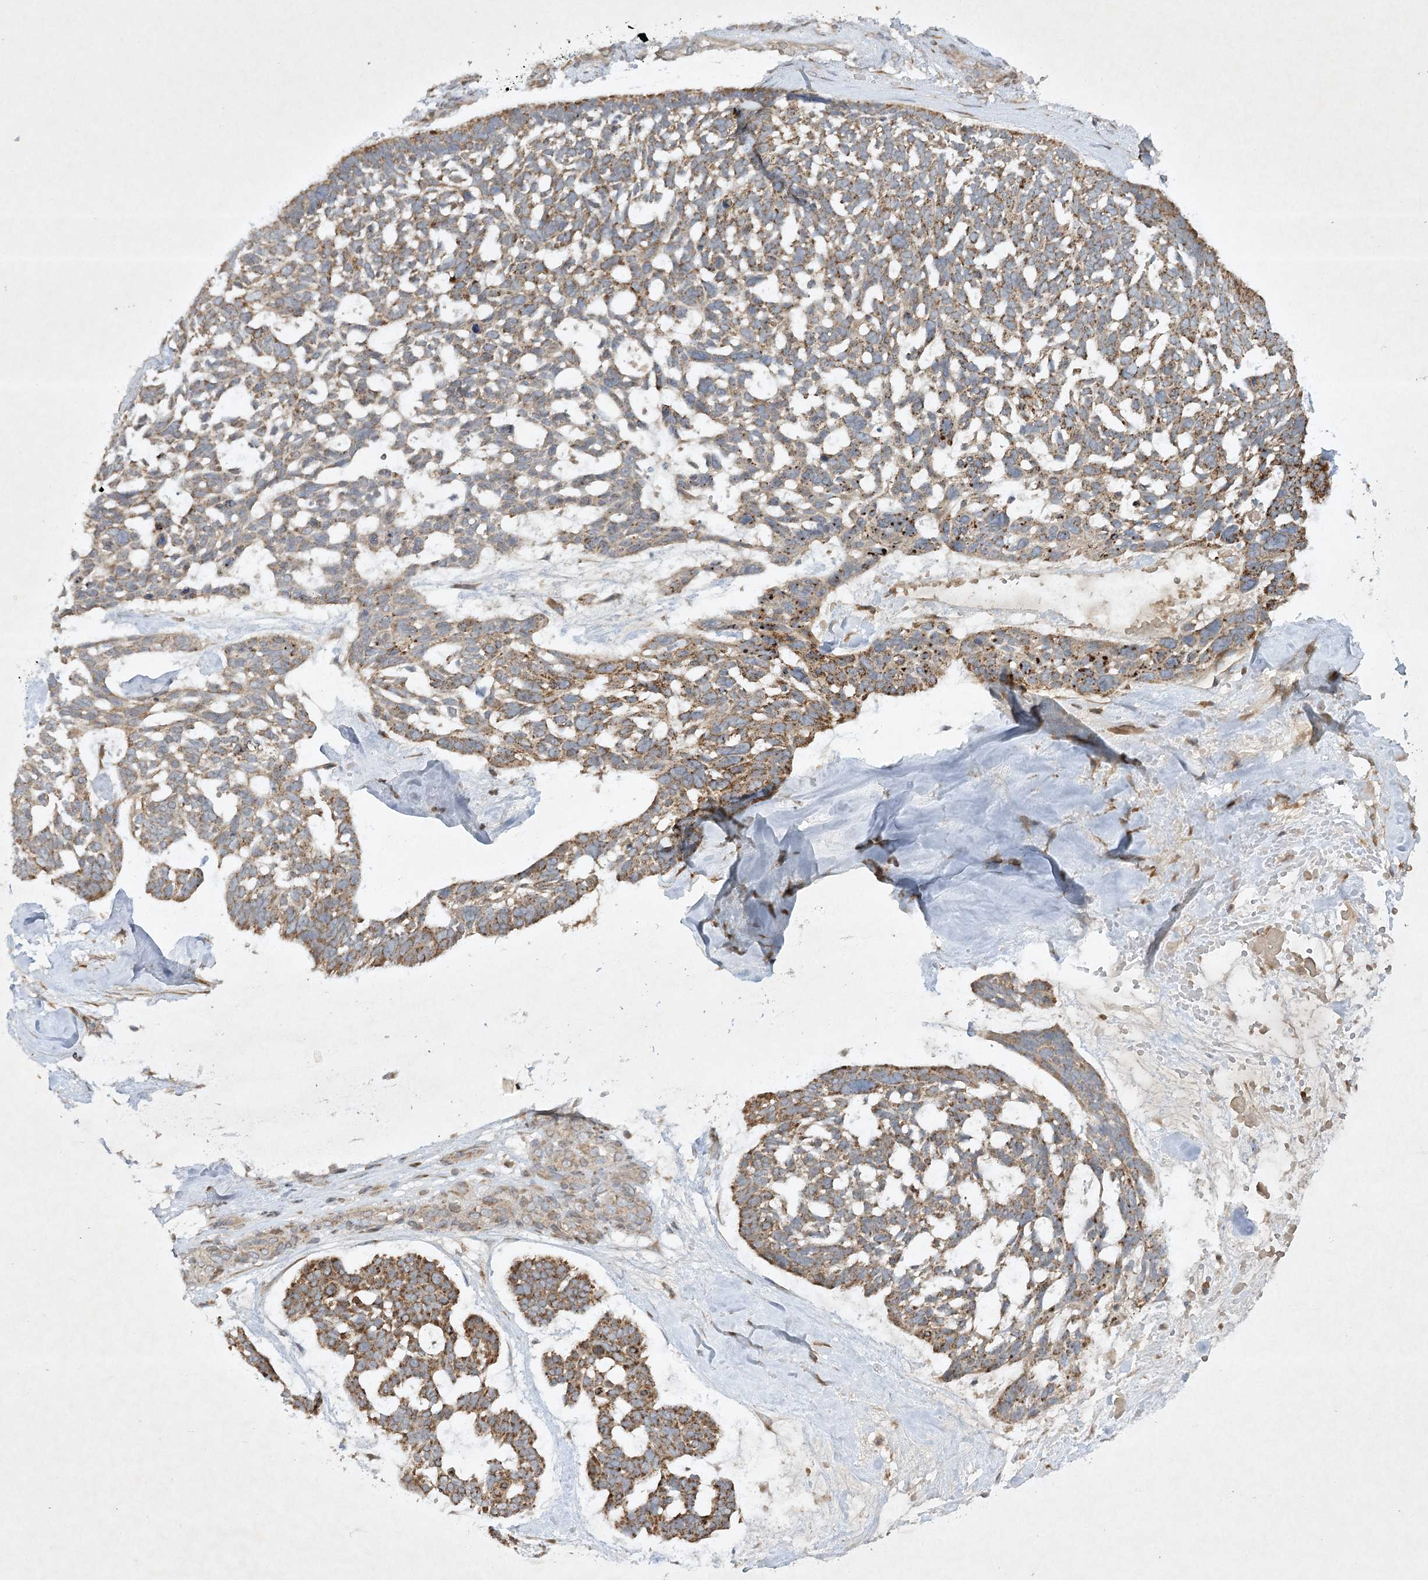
{"staining": {"intensity": "moderate", "quantity": ">75%", "location": "cytoplasmic/membranous"}, "tissue": "skin cancer", "cell_type": "Tumor cells", "image_type": "cancer", "snomed": [{"axis": "morphology", "description": "Basal cell carcinoma"}, {"axis": "topography", "description": "Skin"}], "caption": "Protein staining displays moderate cytoplasmic/membranous expression in approximately >75% of tumor cells in basal cell carcinoma (skin).", "gene": "TRAF3IP1", "patient": {"sex": "male", "age": 88}}